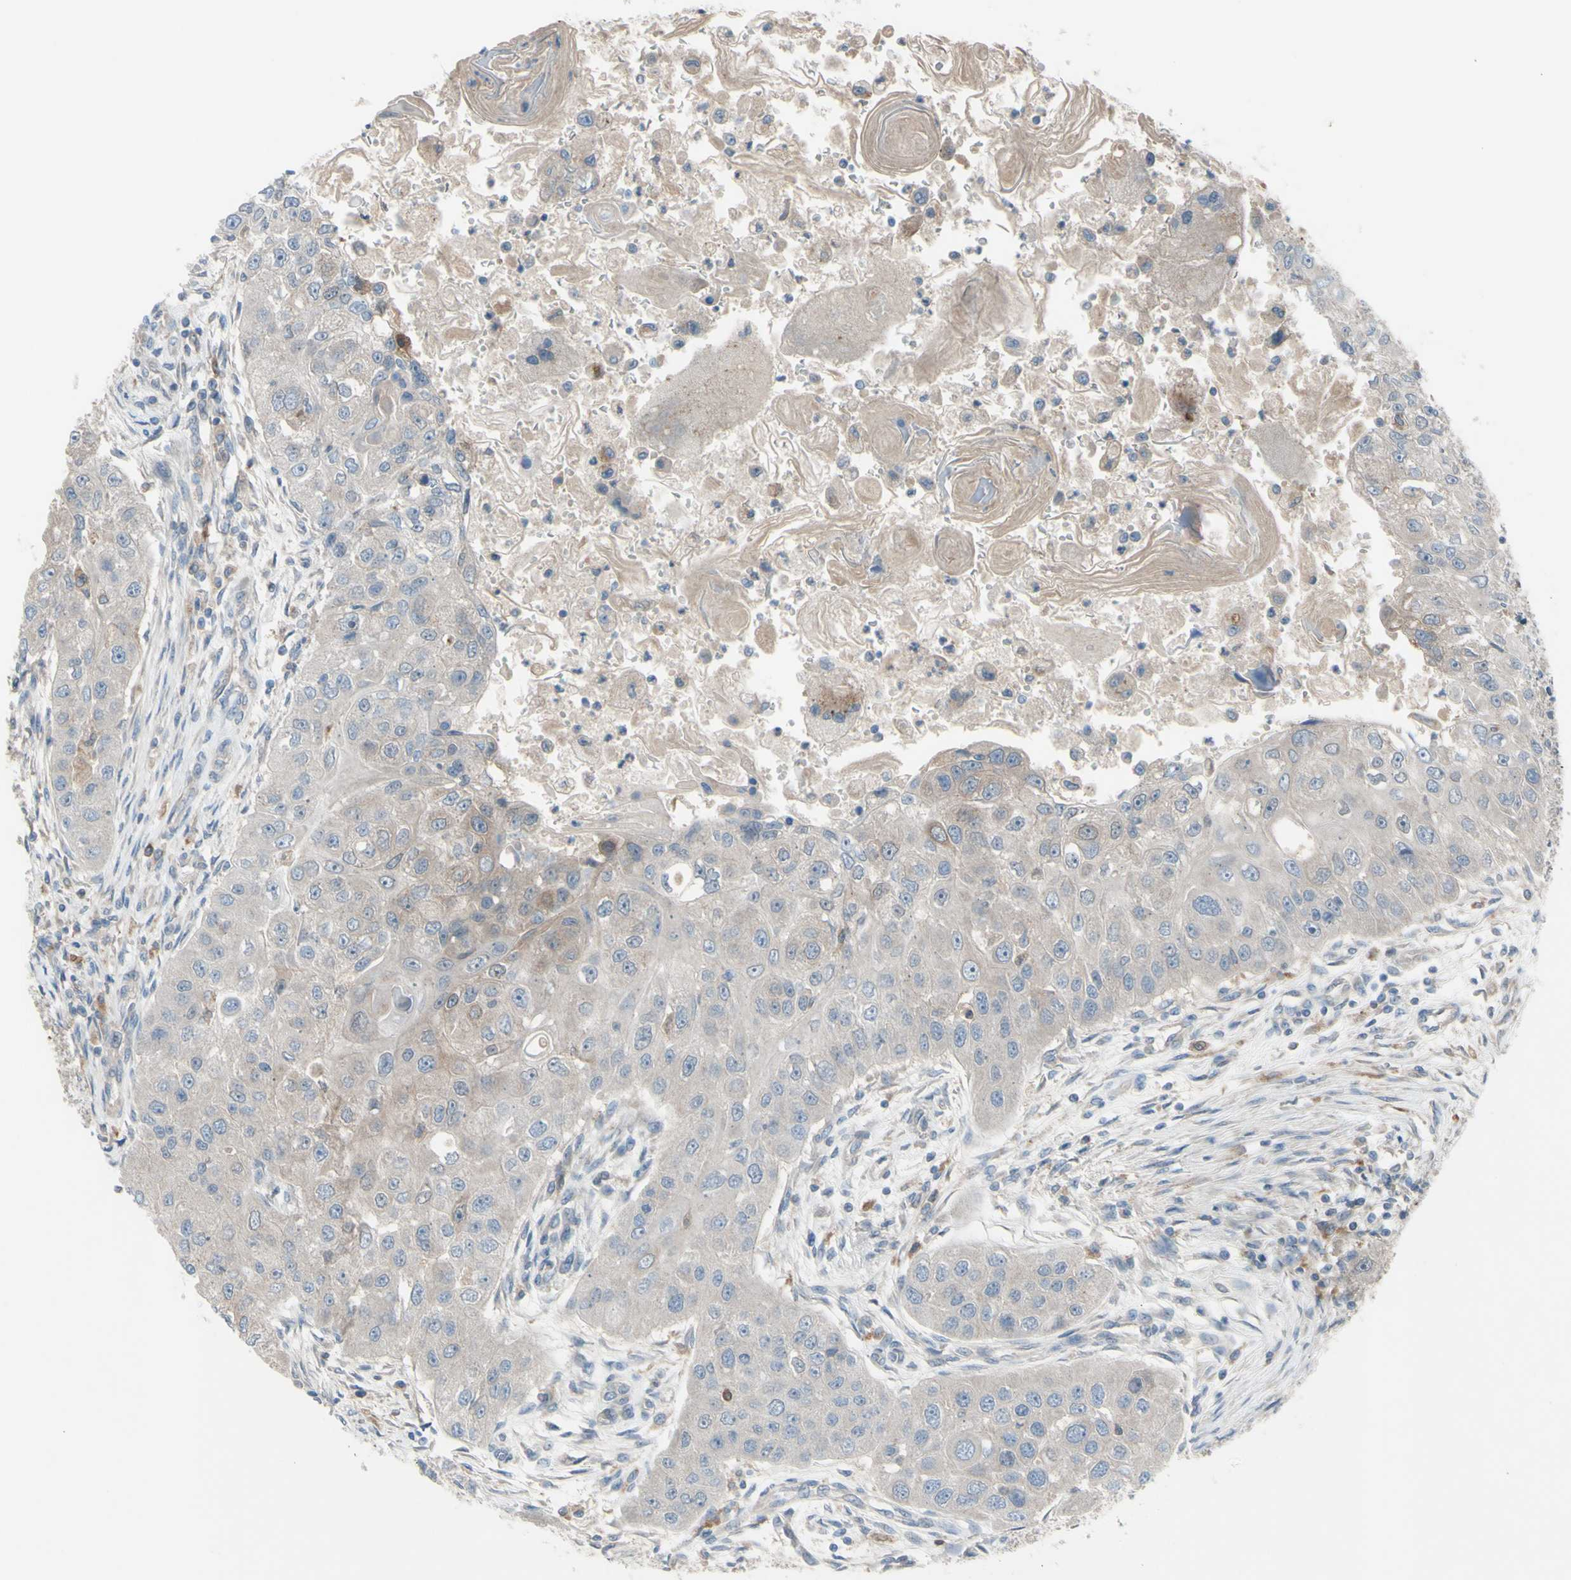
{"staining": {"intensity": "weak", "quantity": "<25%", "location": "cytoplasmic/membranous"}, "tissue": "head and neck cancer", "cell_type": "Tumor cells", "image_type": "cancer", "snomed": [{"axis": "morphology", "description": "Normal tissue, NOS"}, {"axis": "morphology", "description": "Squamous cell carcinoma, NOS"}, {"axis": "topography", "description": "Skeletal muscle"}, {"axis": "topography", "description": "Head-Neck"}], "caption": "An image of human head and neck cancer (squamous cell carcinoma) is negative for staining in tumor cells.", "gene": "AFP", "patient": {"sex": "male", "age": 51}}